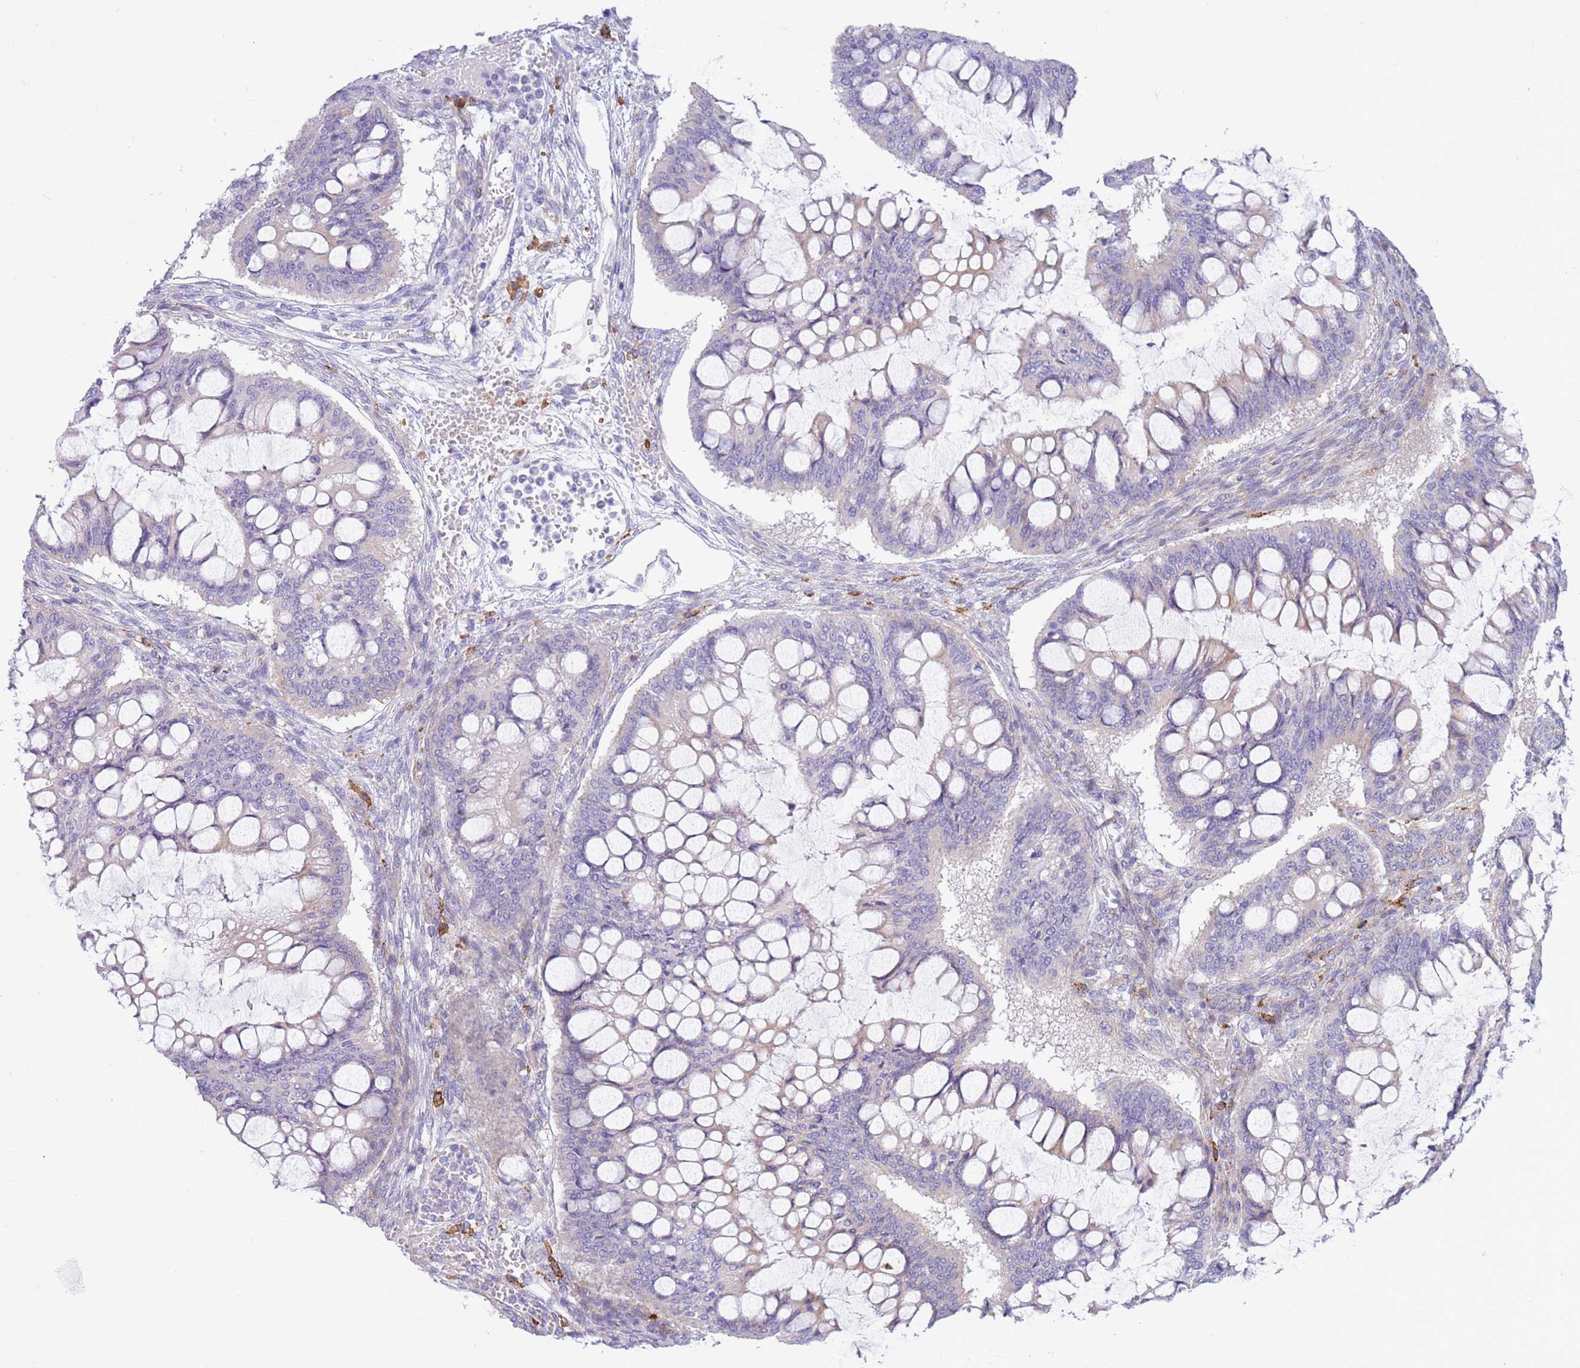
{"staining": {"intensity": "negative", "quantity": "none", "location": "none"}, "tissue": "ovarian cancer", "cell_type": "Tumor cells", "image_type": "cancer", "snomed": [{"axis": "morphology", "description": "Cystadenocarcinoma, mucinous, NOS"}, {"axis": "topography", "description": "Ovary"}], "caption": "Human ovarian cancer stained for a protein using immunohistochemistry (IHC) displays no expression in tumor cells.", "gene": "SNX6", "patient": {"sex": "female", "age": 73}}